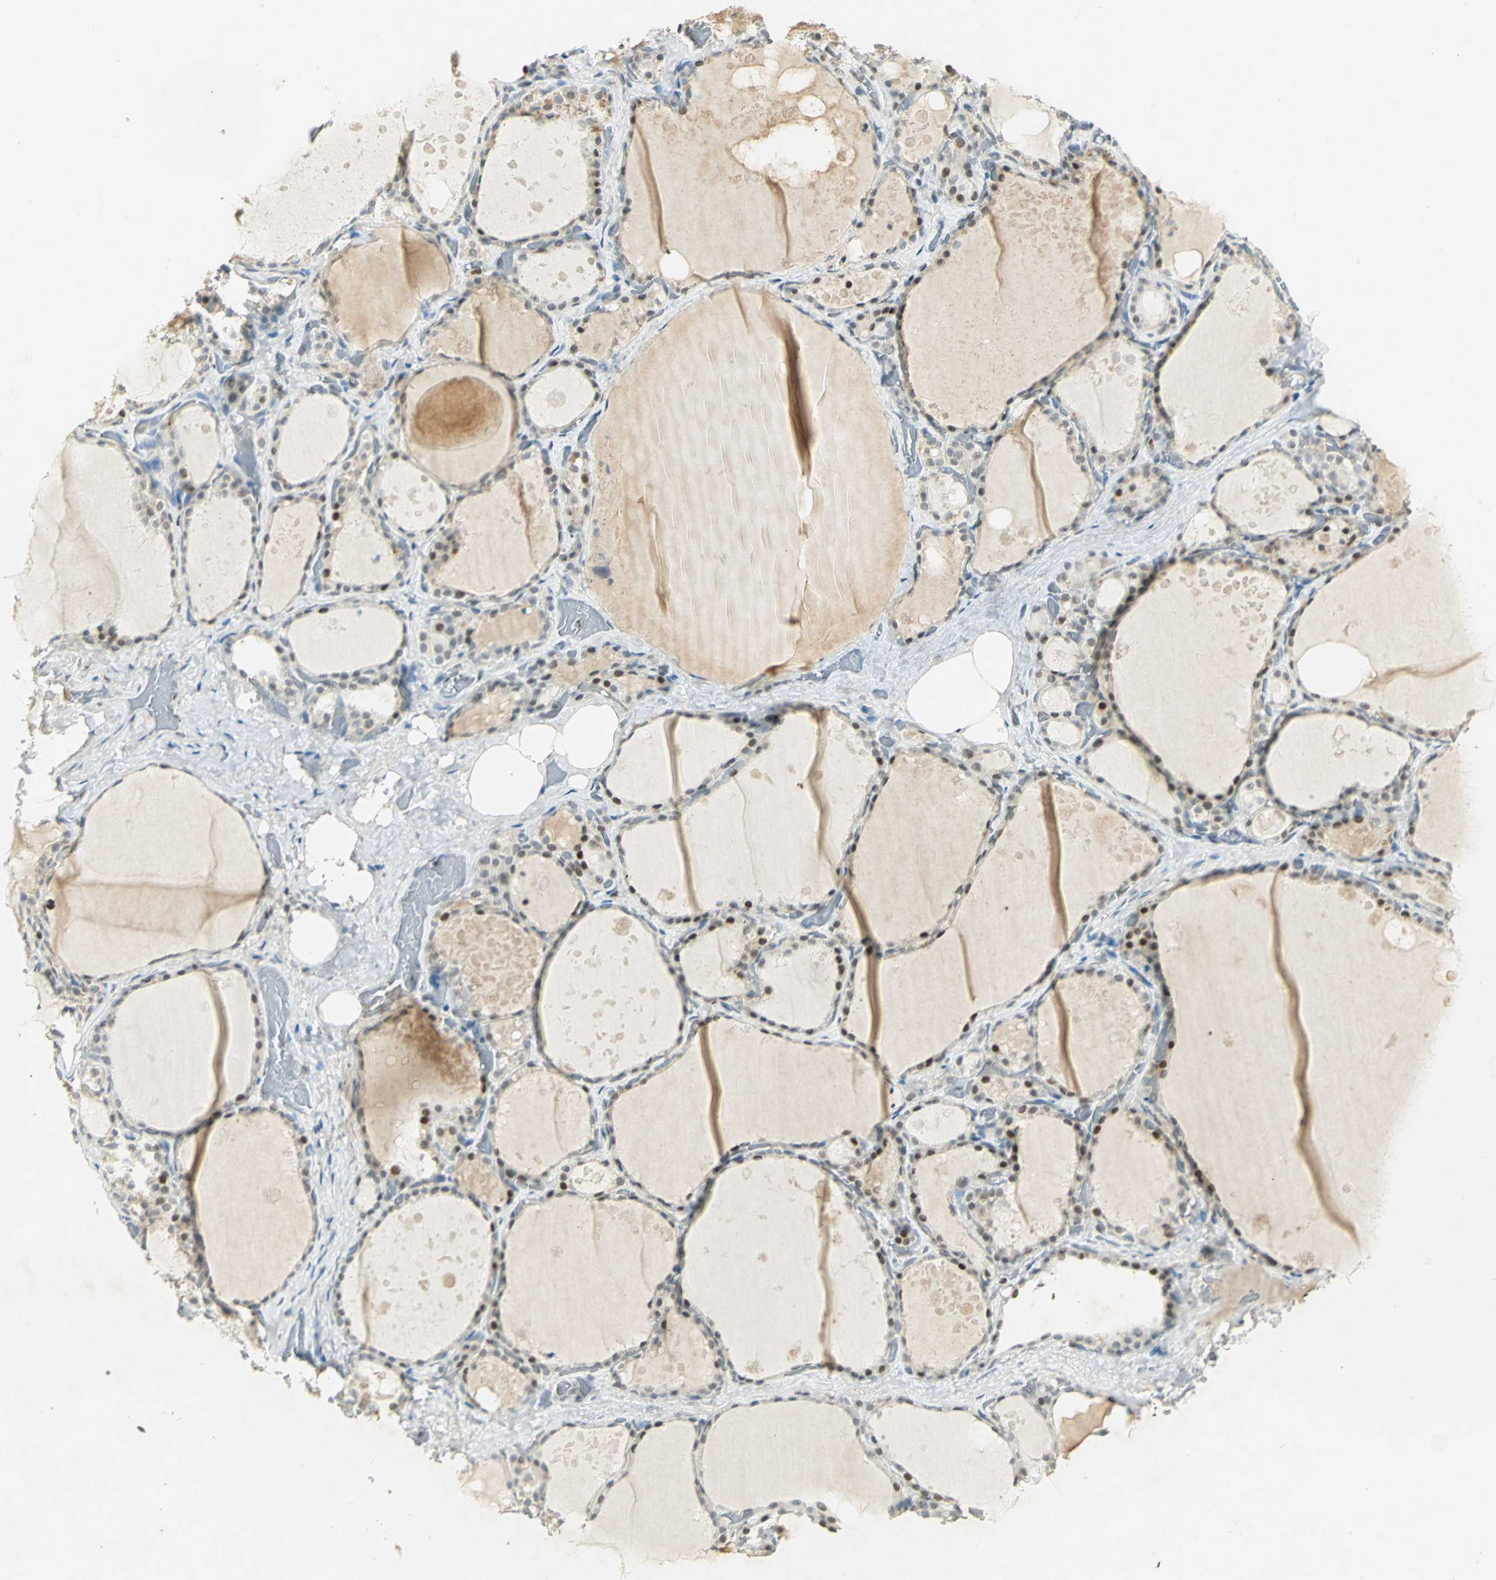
{"staining": {"intensity": "strong", "quantity": "25%-75%", "location": "nuclear"}, "tissue": "thyroid gland", "cell_type": "Glandular cells", "image_type": "normal", "snomed": [{"axis": "morphology", "description": "Normal tissue, NOS"}, {"axis": "topography", "description": "Thyroid gland"}], "caption": "Glandular cells reveal strong nuclear expression in about 25%-75% of cells in normal thyroid gland. (DAB (3,3'-diaminobenzidine) IHC, brown staining for protein, blue staining for nuclei).", "gene": "AK6", "patient": {"sex": "male", "age": 61}}